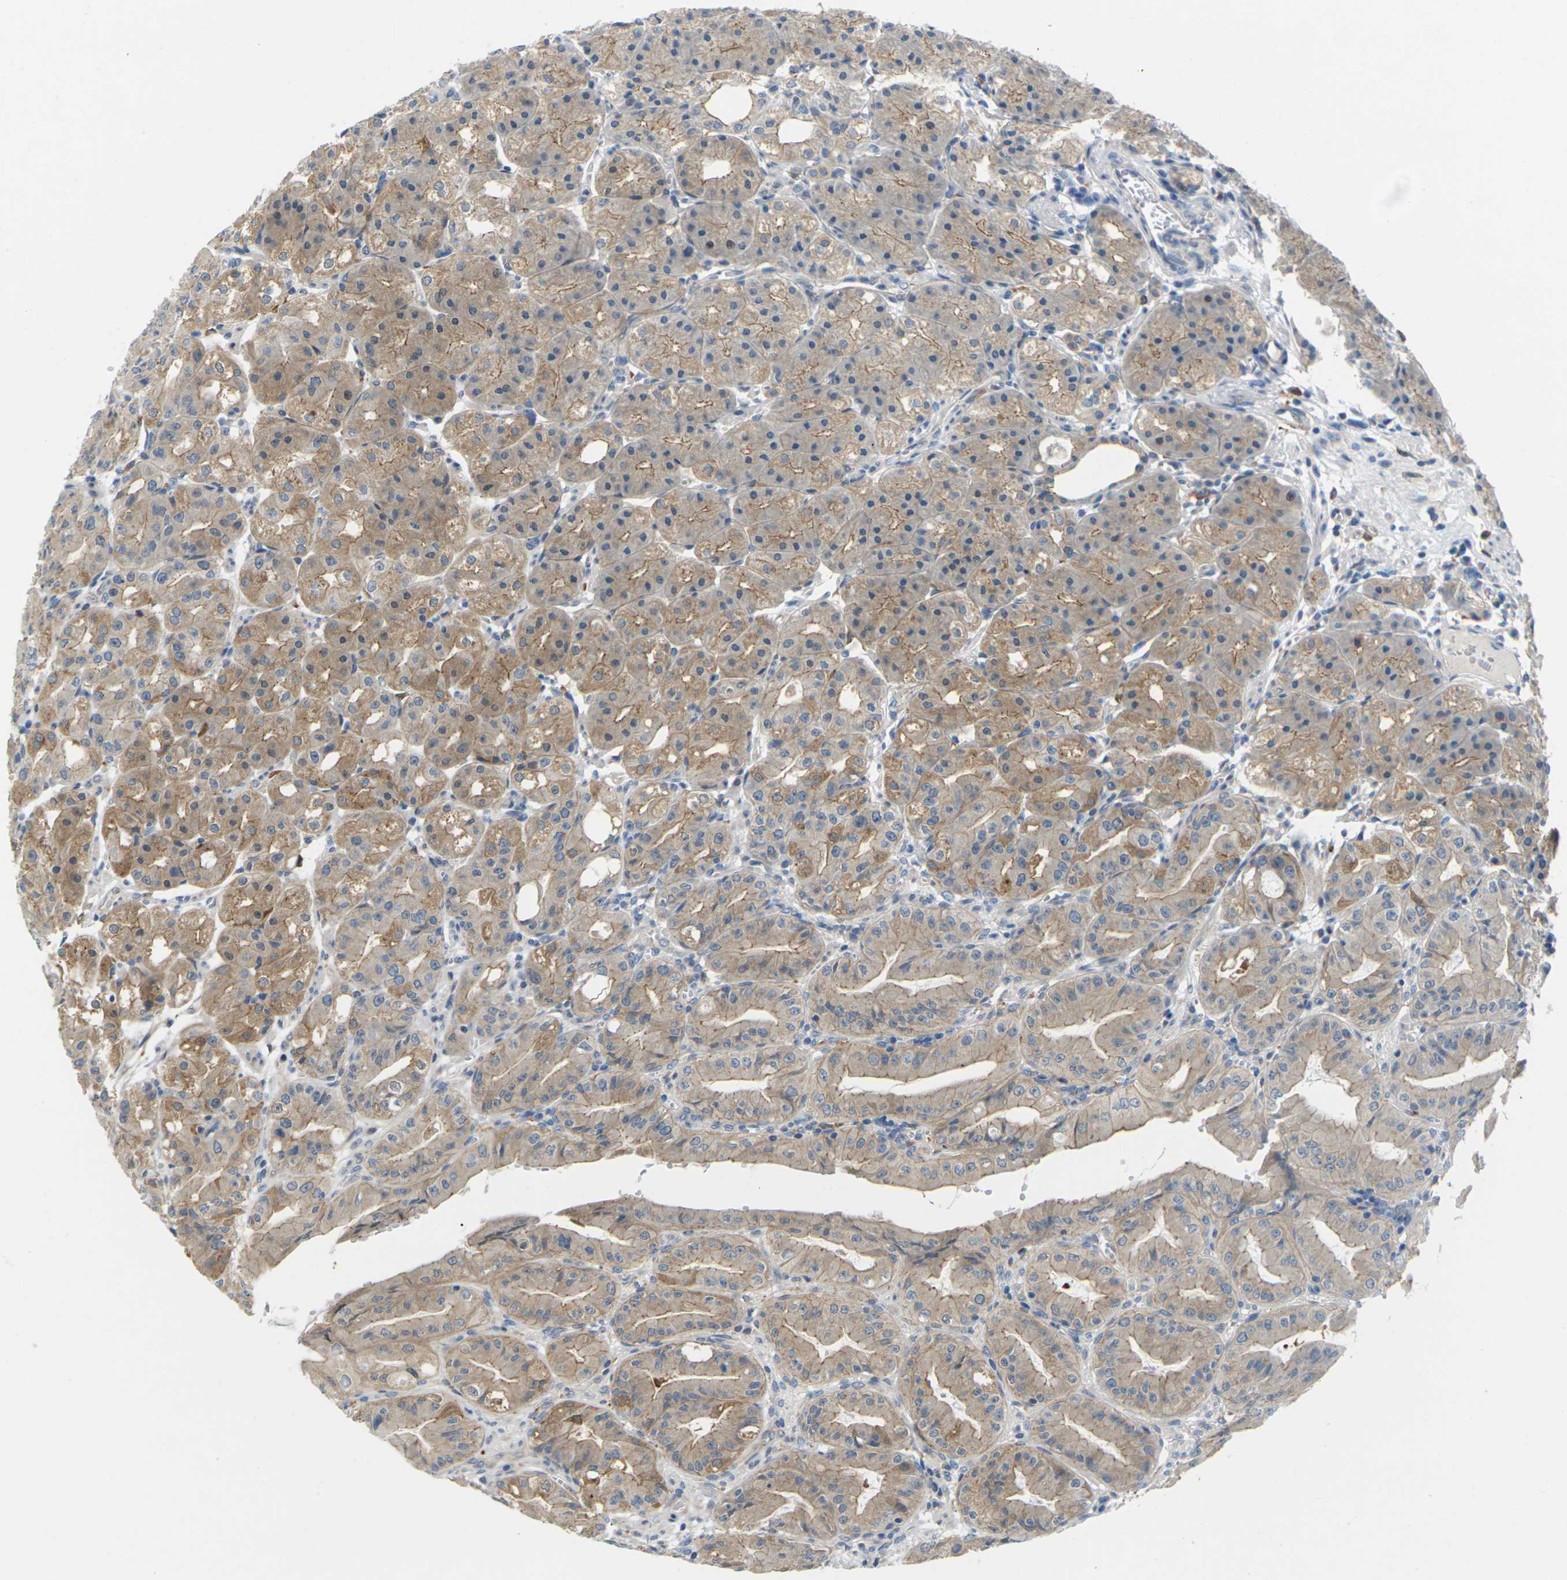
{"staining": {"intensity": "moderate", "quantity": ">75%", "location": "cytoplasmic/membranous"}, "tissue": "stomach", "cell_type": "Glandular cells", "image_type": "normal", "snomed": [{"axis": "morphology", "description": "Normal tissue, NOS"}, {"axis": "topography", "description": "Stomach, lower"}], "caption": "Moderate cytoplasmic/membranous positivity is identified in about >75% of glandular cells in benign stomach.", "gene": "SCNN1A", "patient": {"sex": "male", "age": 71}}